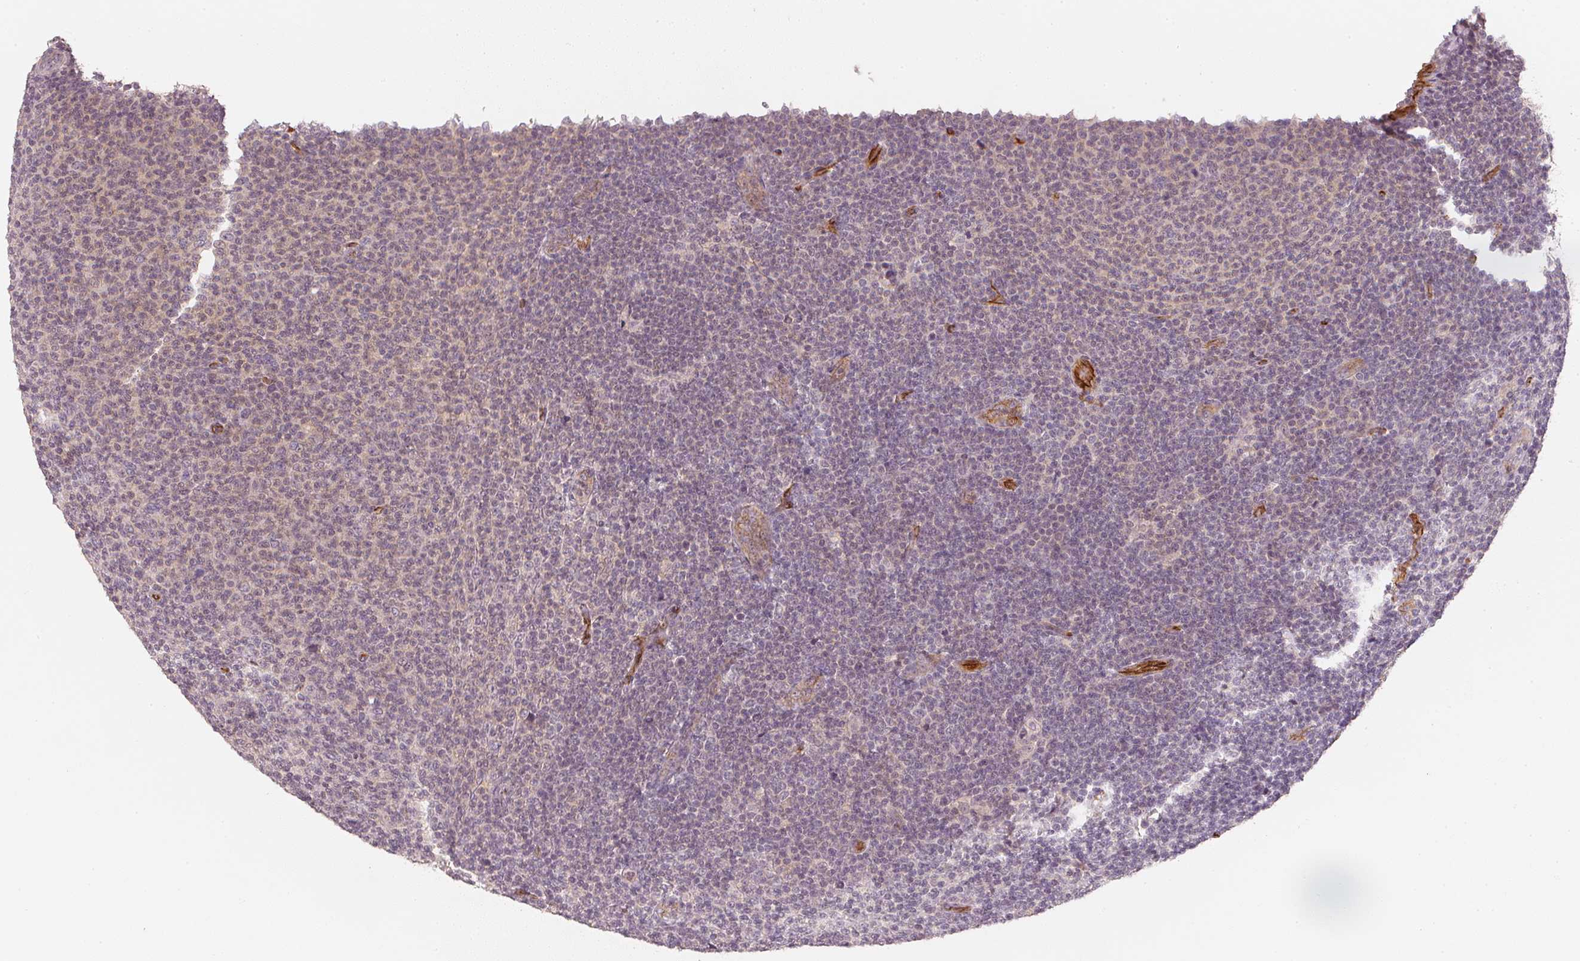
{"staining": {"intensity": "negative", "quantity": "none", "location": "none"}, "tissue": "lymphoma", "cell_type": "Tumor cells", "image_type": "cancer", "snomed": [{"axis": "morphology", "description": "Malignant lymphoma, non-Hodgkin's type, Low grade"}, {"axis": "topography", "description": "Lymph node"}], "caption": "Immunohistochemical staining of lymphoma exhibits no significant positivity in tumor cells.", "gene": "CIB1", "patient": {"sex": "male", "age": 66}}